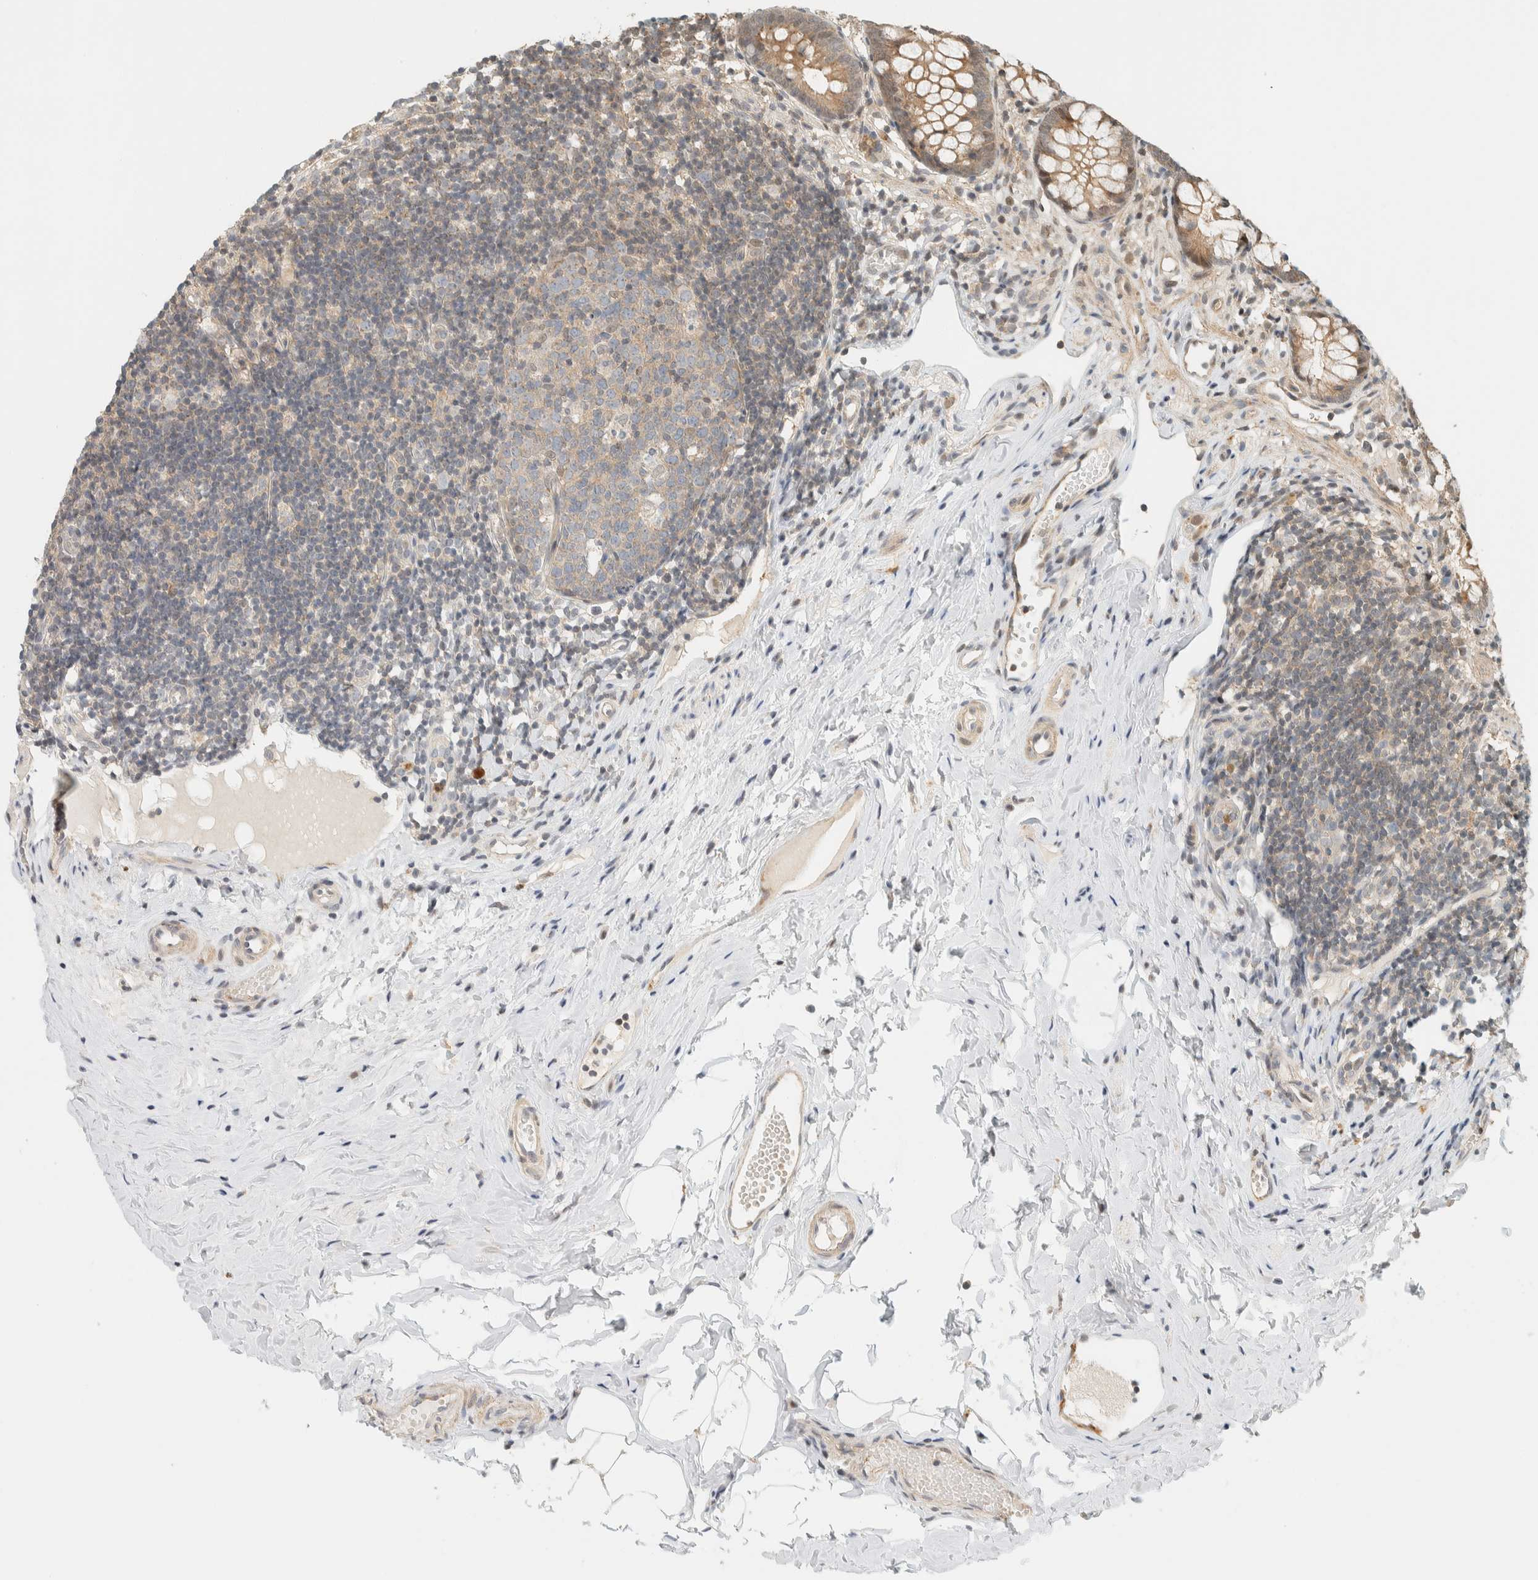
{"staining": {"intensity": "moderate", "quantity": ">75%", "location": "cytoplasmic/membranous"}, "tissue": "appendix", "cell_type": "Glandular cells", "image_type": "normal", "snomed": [{"axis": "morphology", "description": "Normal tissue, NOS"}, {"axis": "topography", "description": "Appendix"}], "caption": "Moderate cytoplasmic/membranous protein positivity is seen in about >75% of glandular cells in appendix.", "gene": "ARFGEF1", "patient": {"sex": "female", "age": 20}}